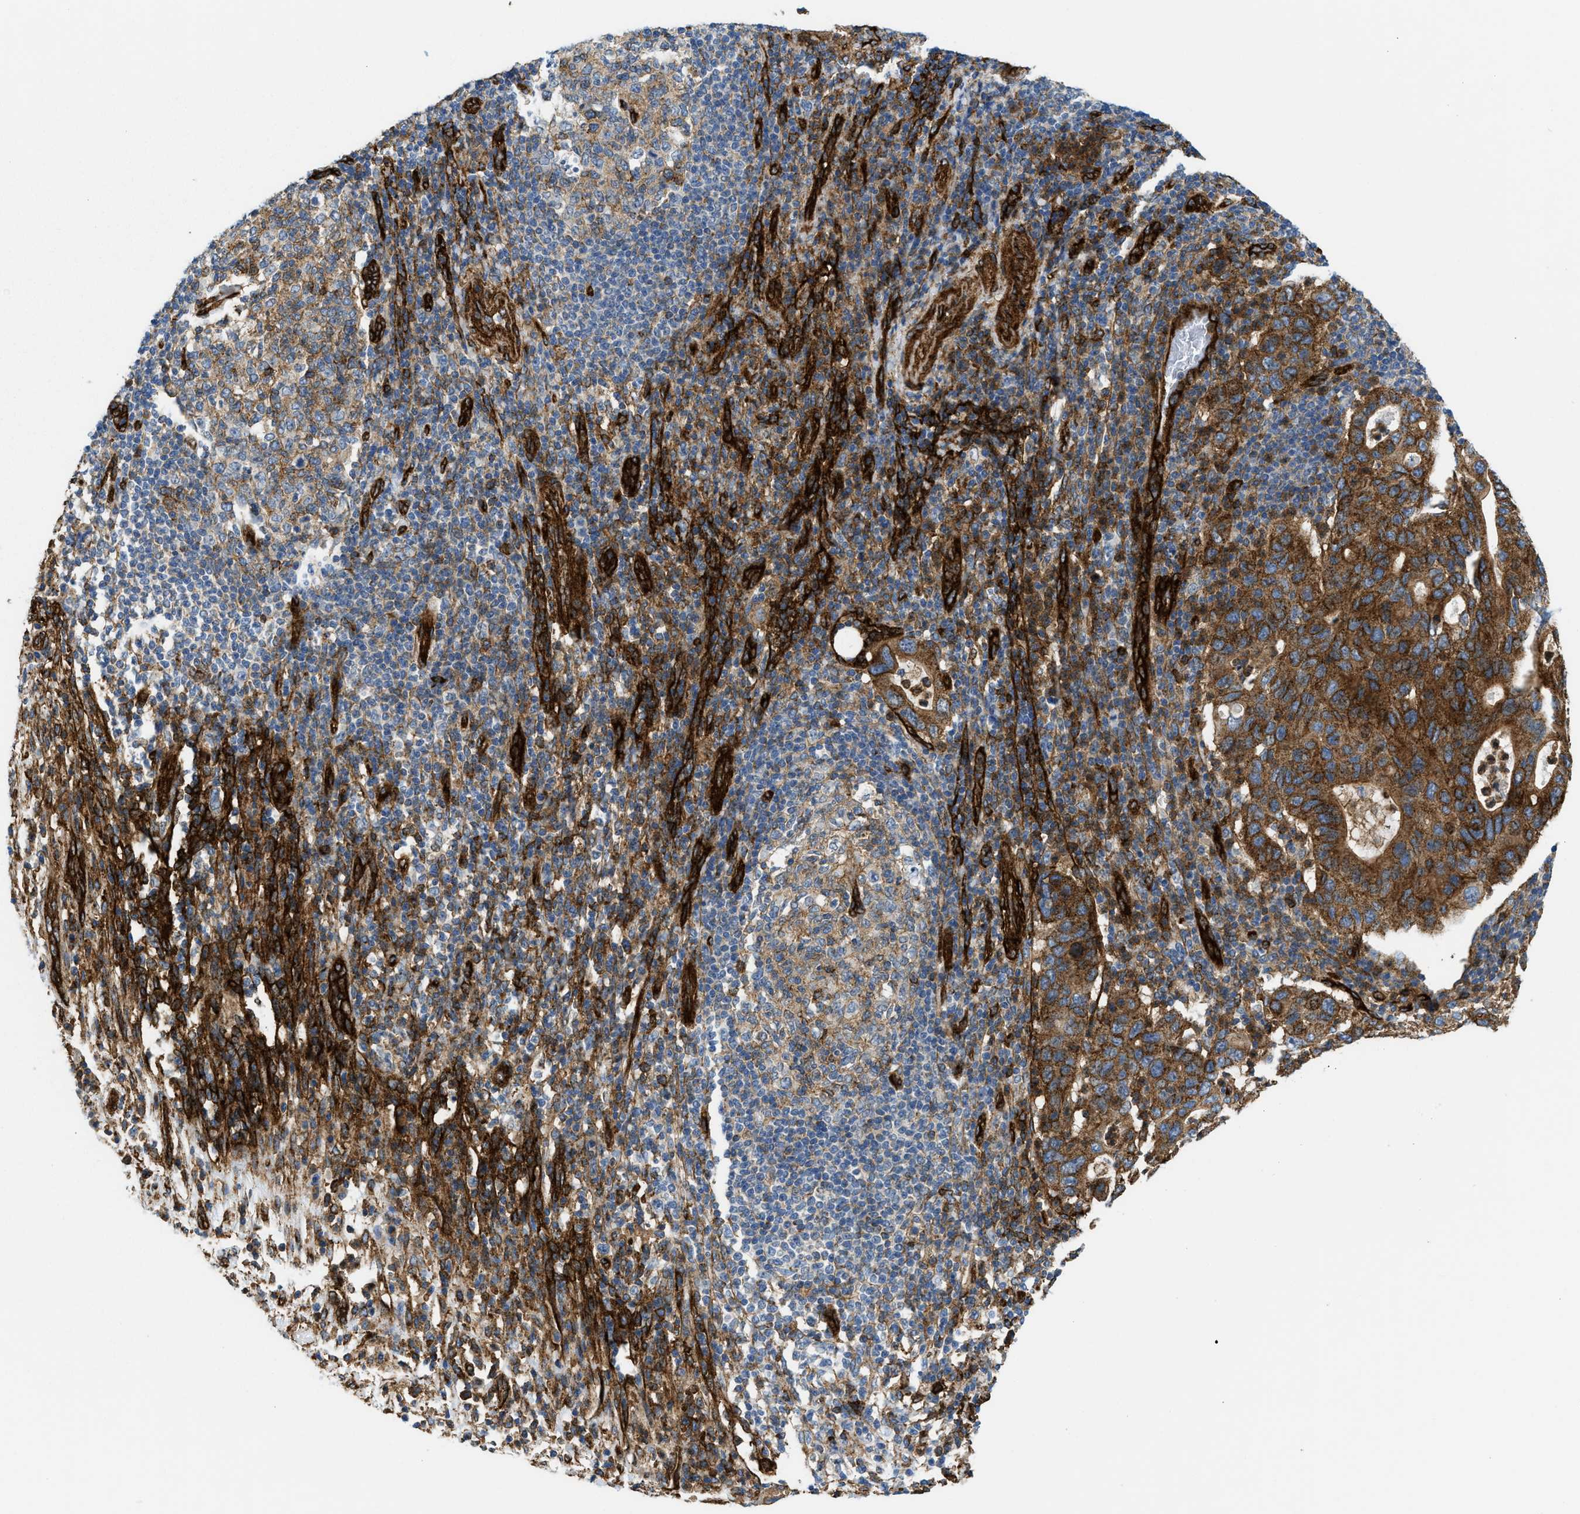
{"staining": {"intensity": "strong", "quantity": ">75%", "location": "cytoplasmic/membranous"}, "tissue": "pancreatic cancer", "cell_type": "Tumor cells", "image_type": "cancer", "snomed": [{"axis": "morphology", "description": "Adenocarcinoma, NOS"}, {"axis": "topography", "description": "Pancreas"}], "caption": "High-power microscopy captured an IHC image of pancreatic adenocarcinoma, revealing strong cytoplasmic/membranous staining in approximately >75% of tumor cells.", "gene": "HIP1", "patient": {"sex": "female", "age": 71}}